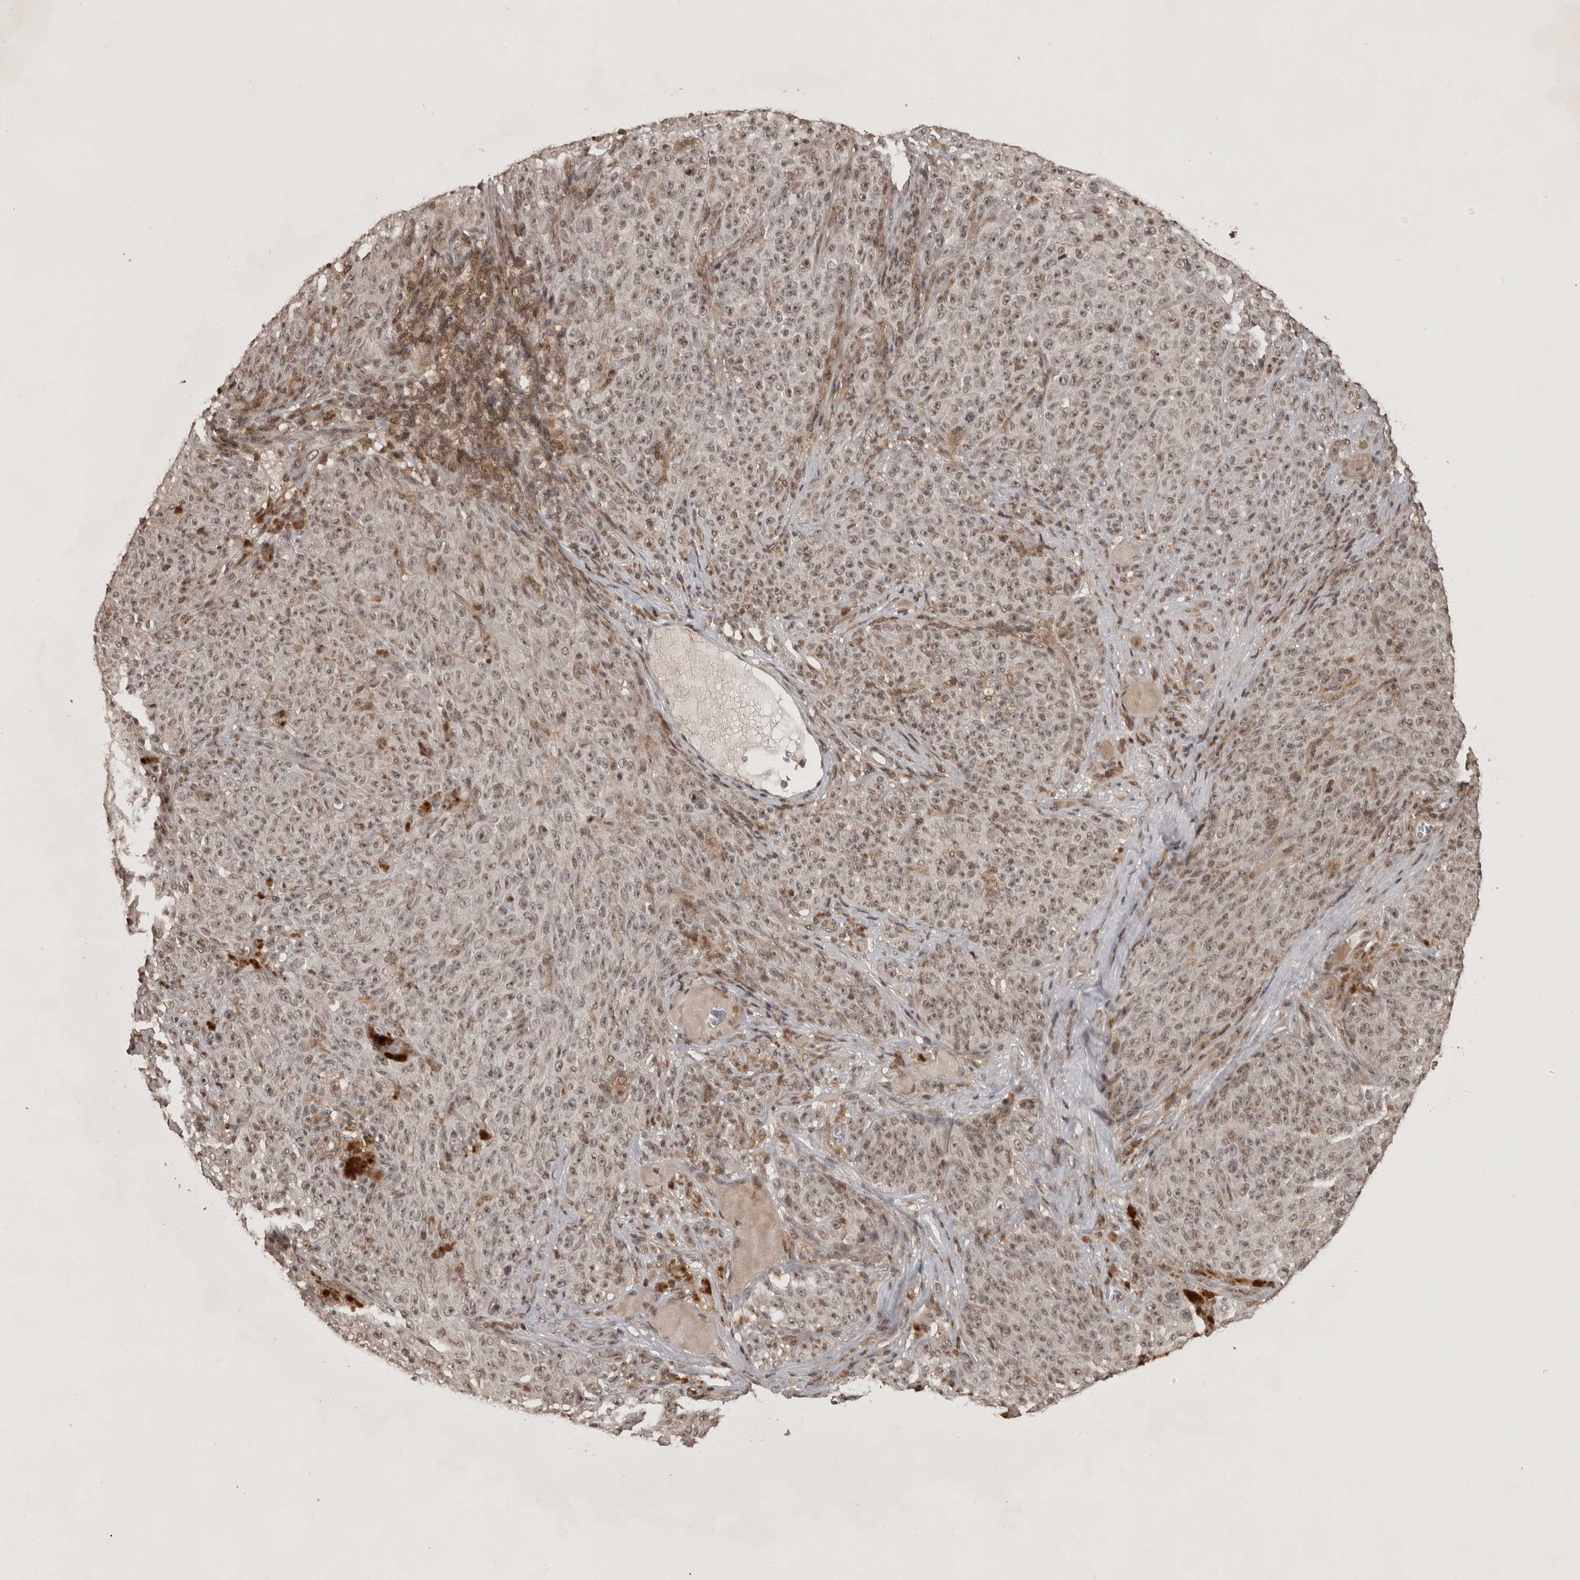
{"staining": {"intensity": "weak", "quantity": ">75%", "location": "nuclear"}, "tissue": "melanoma", "cell_type": "Tumor cells", "image_type": "cancer", "snomed": [{"axis": "morphology", "description": "Malignant melanoma, NOS"}, {"axis": "topography", "description": "Skin"}], "caption": "Malignant melanoma tissue demonstrates weak nuclear positivity in about >75% of tumor cells, visualized by immunohistochemistry.", "gene": "CBLL1", "patient": {"sex": "female", "age": 82}}